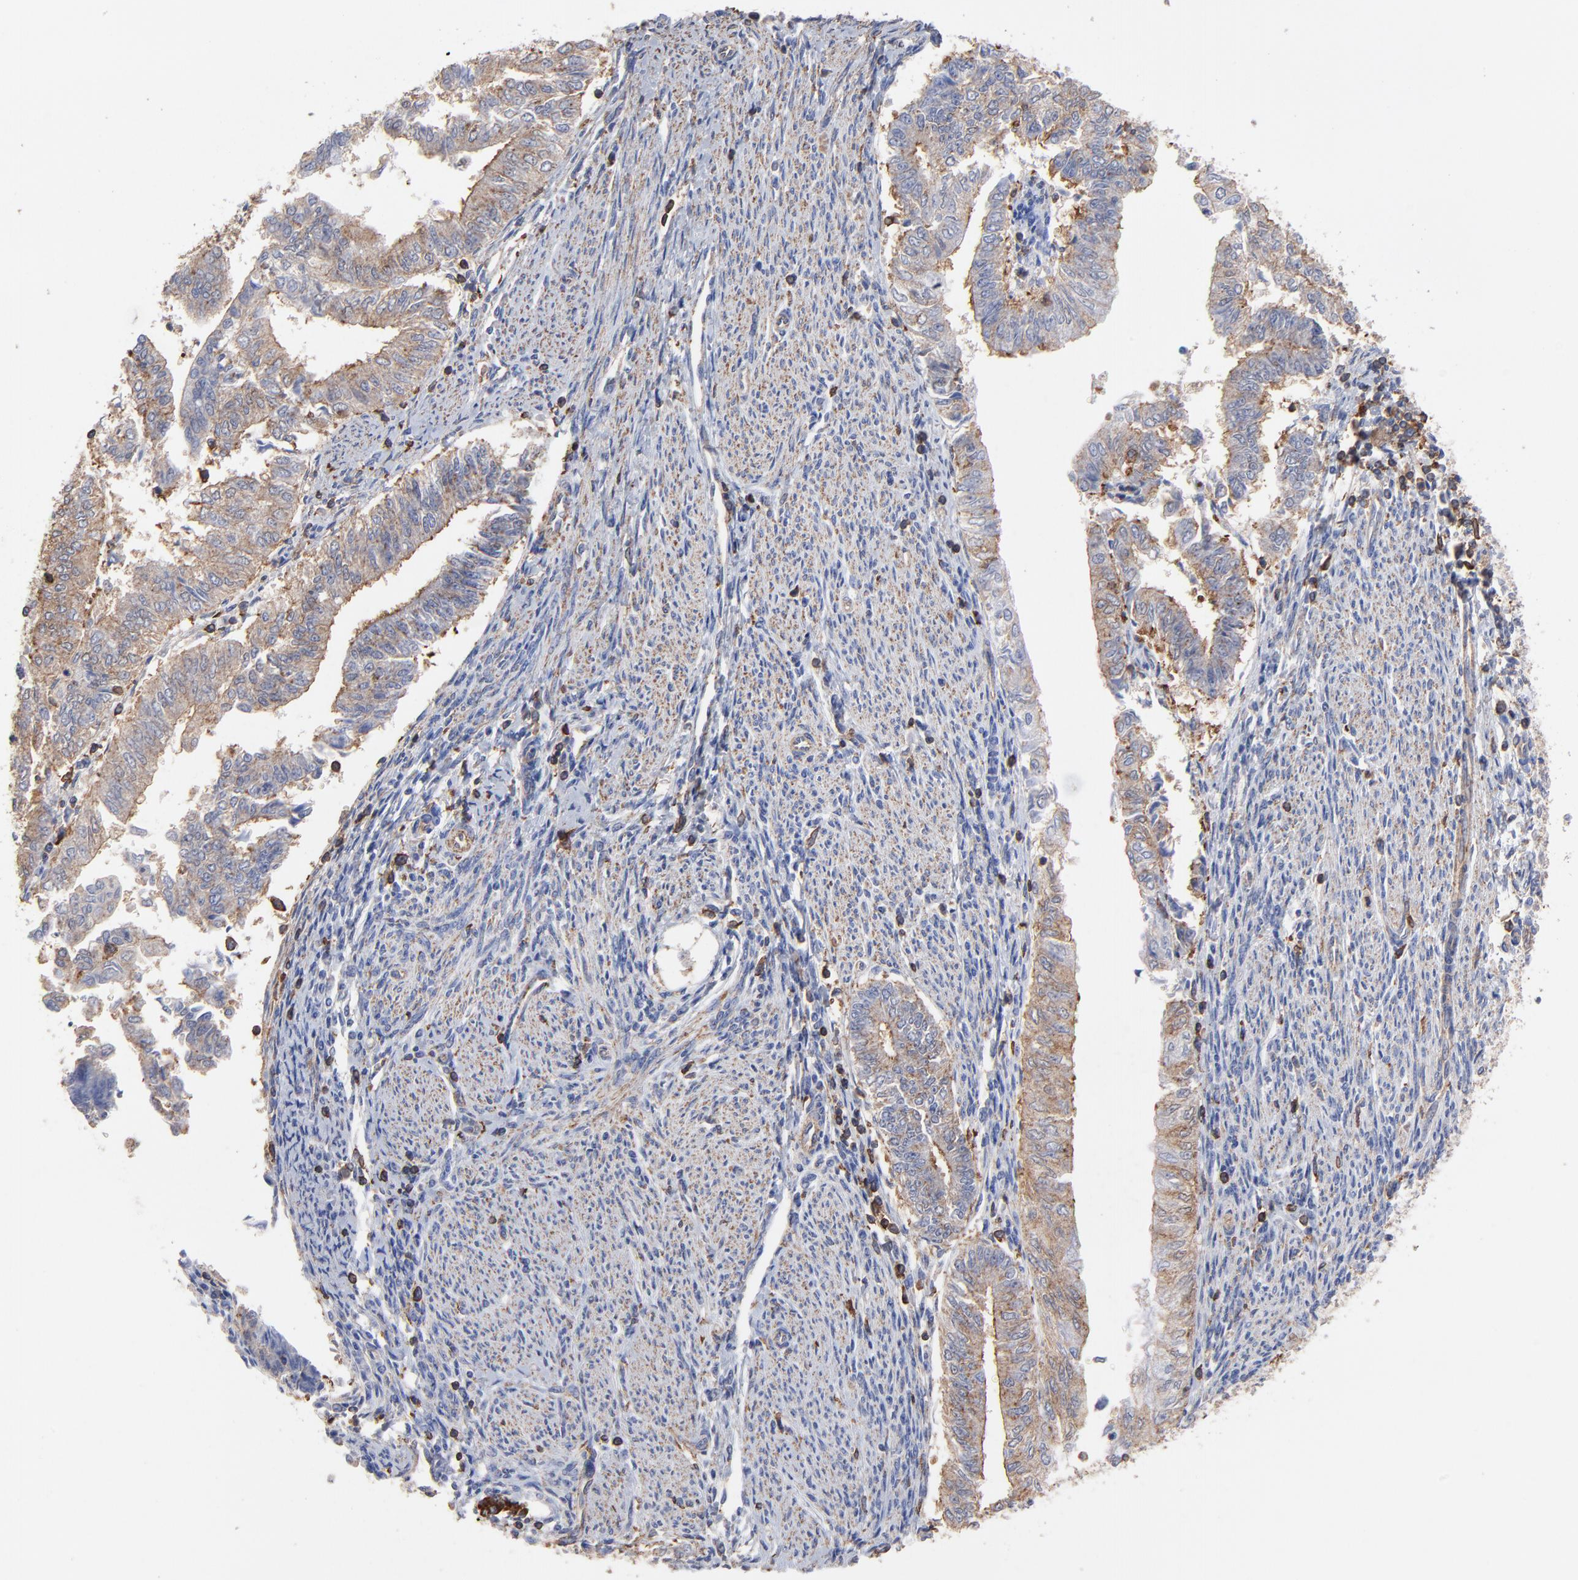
{"staining": {"intensity": "weak", "quantity": "25%-75%", "location": "cytoplasmic/membranous"}, "tissue": "endometrial cancer", "cell_type": "Tumor cells", "image_type": "cancer", "snomed": [{"axis": "morphology", "description": "Adenocarcinoma, NOS"}, {"axis": "topography", "description": "Endometrium"}], "caption": "Immunohistochemistry (IHC) micrograph of neoplastic tissue: endometrial cancer (adenocarcinoma) stained using immunohistochemistry (IHC) demonstrates low levels of weak protein expression localized specifically in the cytoplasmic/membranous of tumor cells, appearing as a cytoplasmic/membranous brown color.", "gene": "ASL", "patient": {"sex": "female", "age": 66}}